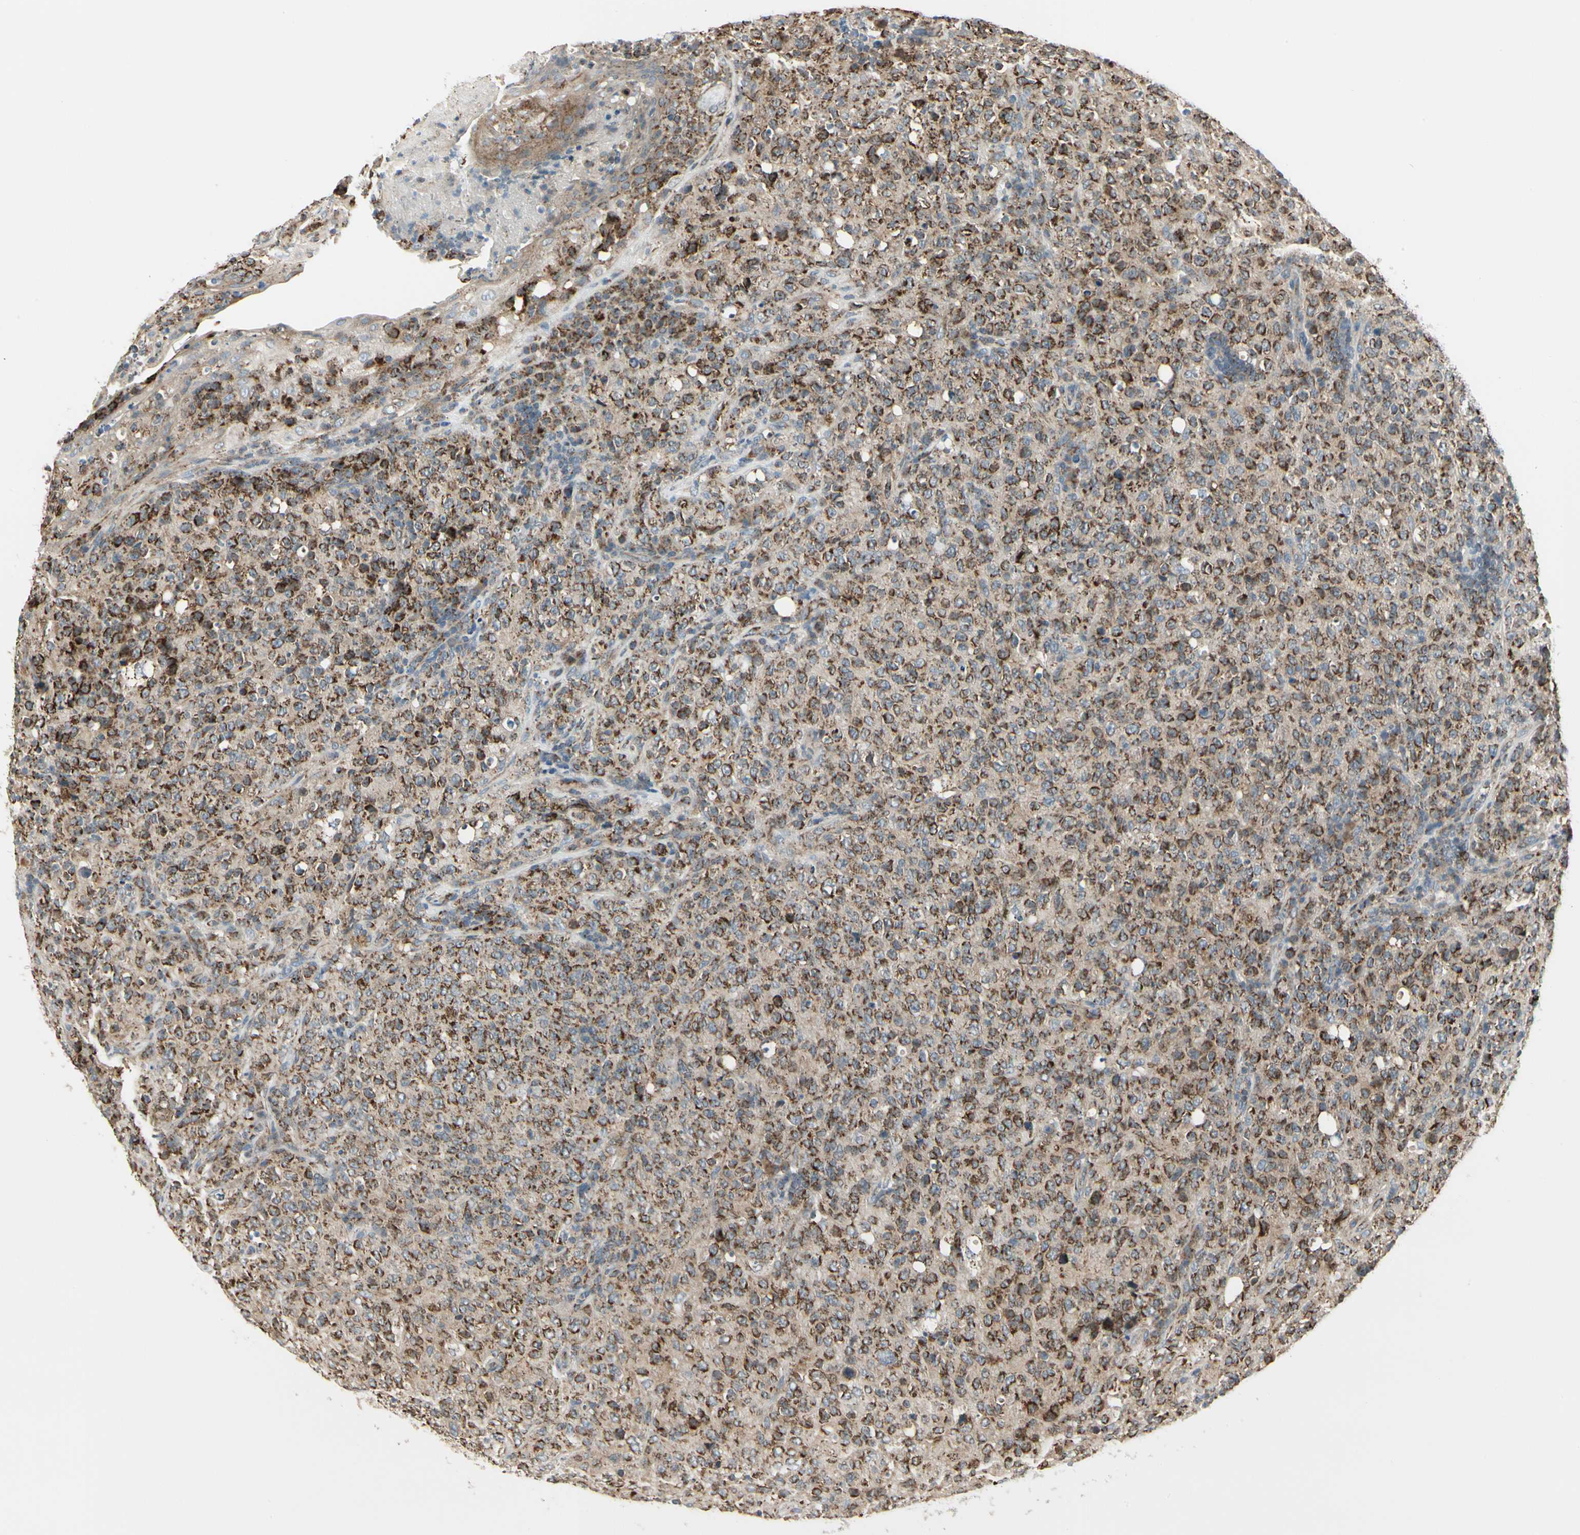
{"staining": {"intensity": "strong", "quantity": ">75%", "location": "cytoplasmic/membranous"}, "tissue": "lymphoma", "cell_type": "Tumor cells", "image_type": "cancer", "snomed": [{"axis": "morphology", "description": "Malignant lymphoma, non-Hodgkin's type, High grade"}, {"axis": "topography", "description": "Tonsil"}], "caption": "A brown stain labels strong cytoplasmic/membranous positivity of a protein in lymphoma tumor cells.", "gene": "ANKS6", "patient": {"sex": "female", "age": 36}}